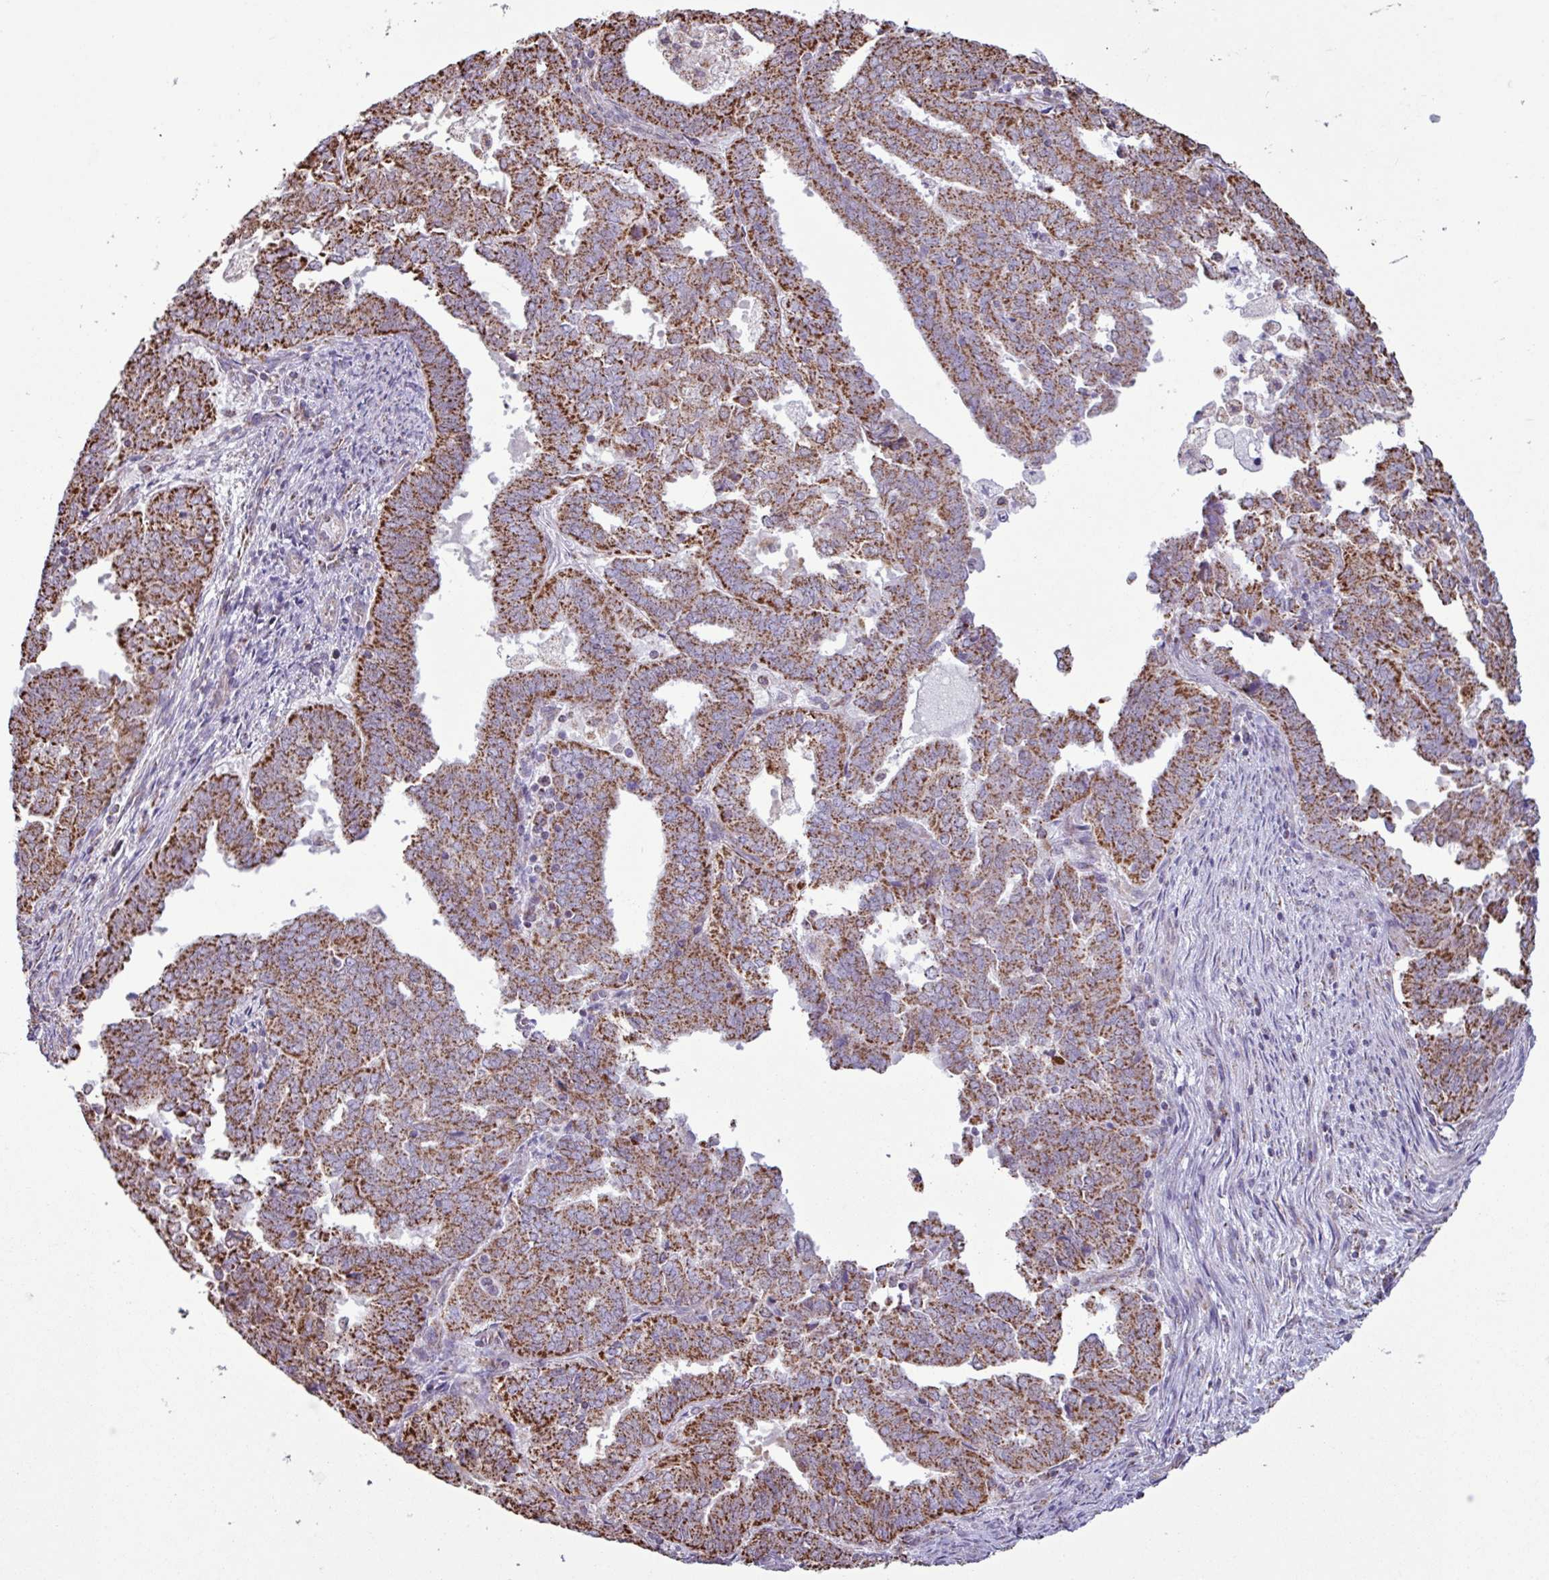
{"staining": {"intensity": "strong", "quantity": ">75%", "location": "cytoplasmic/membranous"}, "tissue": "endometrial cancer", "cell_type": "Tumor cells", "image_type": "cancer", "snomed": [{"axis": "morphology", "description": "Adenocarcinoma, NOS"}, {"axis": "topography", "description": "Endometrium"}], "caption": "A high amount of strong cytoplasmic/membranous positivity is seen in about >75% of tumor cells in adenocarcinoma (endometrial) tissue.", "gene": "ALG8", "patient": {"sex": "female", "age": 72}}